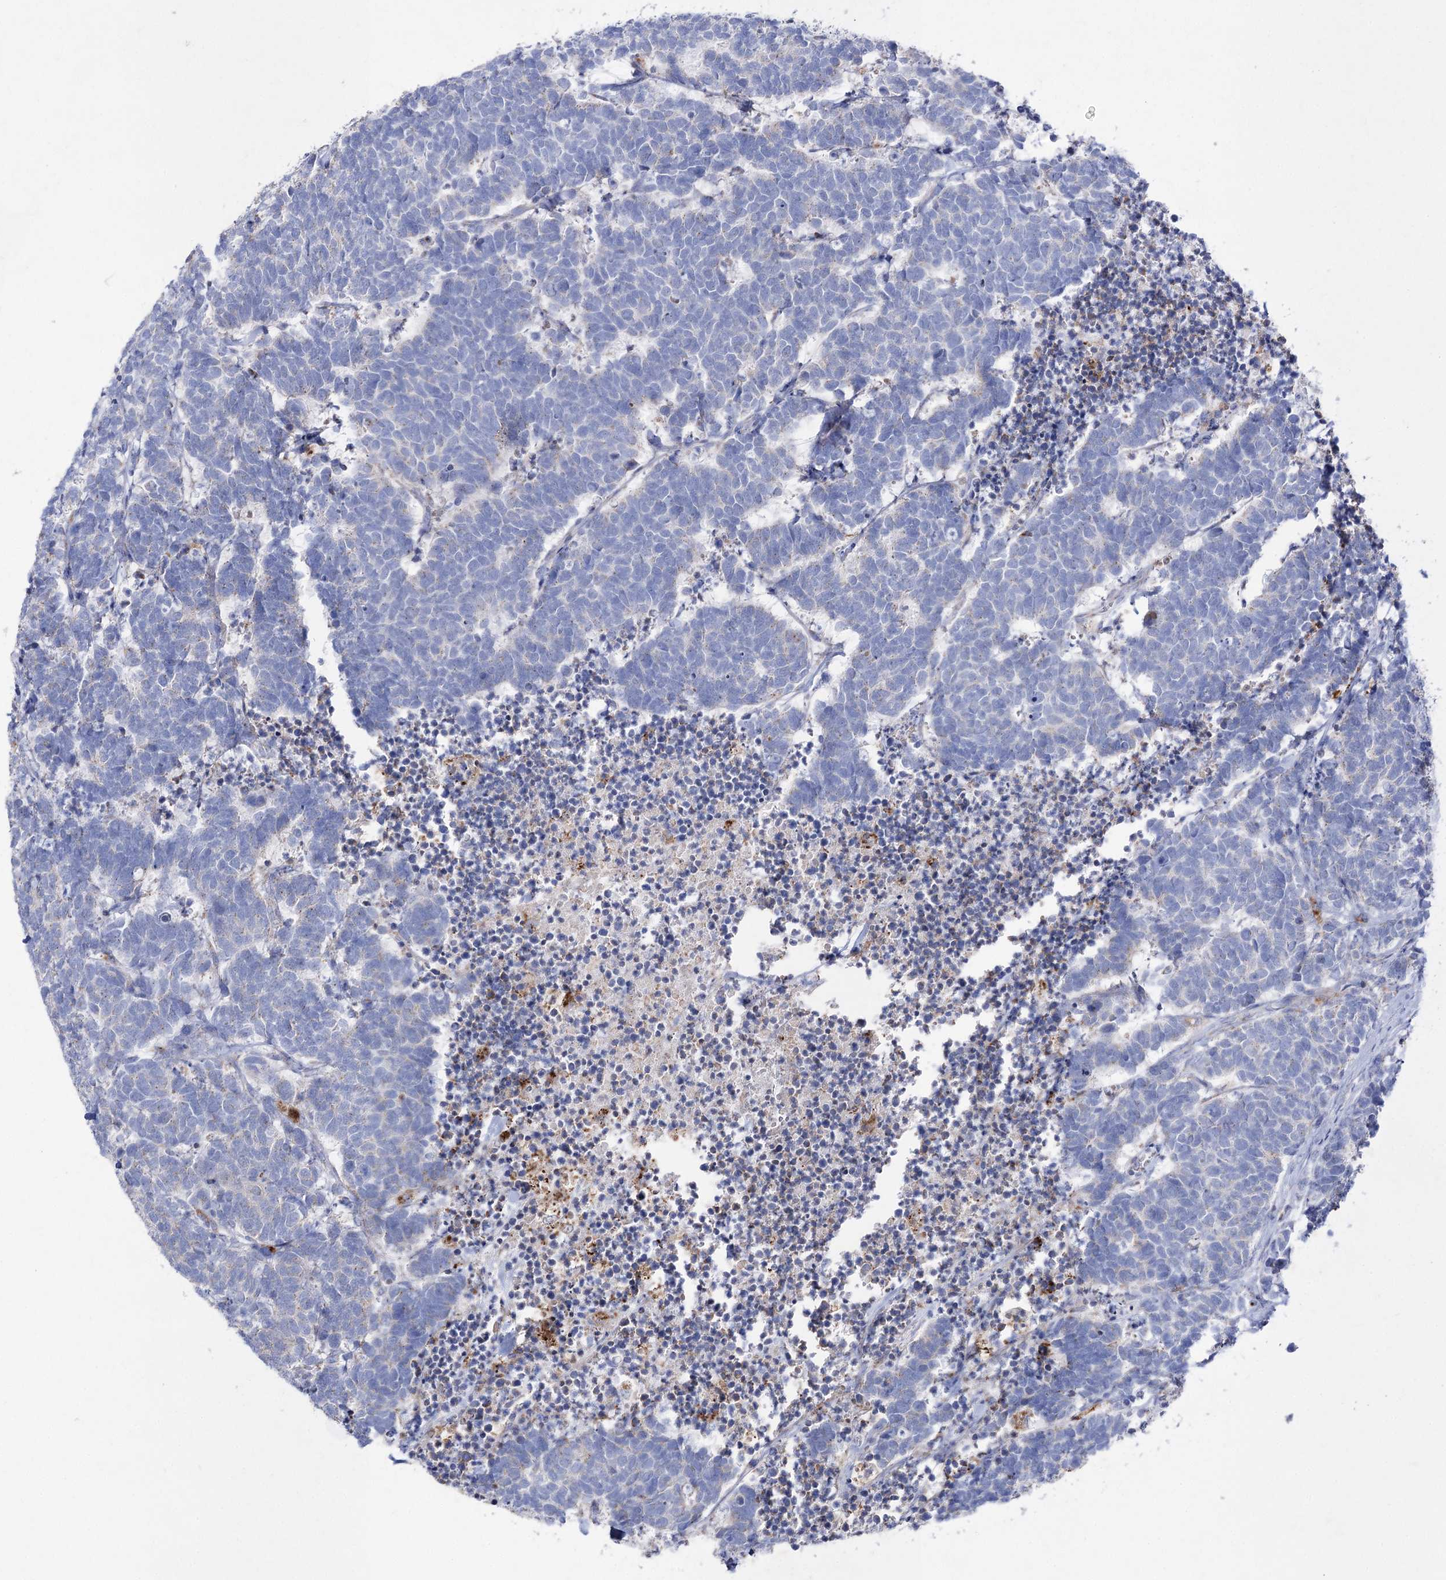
{"staining": {"intensity": "negative", "quantity": "none", "location": "none"}, "tissue": "carcinoid", "cell_type": "Tumor cells", "image_type": "cancer", "snomed": [{"axis": "morphology", "description": "Carcinoma, NOS"}, {"axis": "morphology", "description": "Carcinoid, malignant, NOS"}, {"axis": "topography", "description": "Urinary bladder"}], "caption": "This is a image of immunohistochemistry (IHC) staining of carcinoid, which shows no positivity in tumor cells.", "gene": "NAGLU", "patient": {"sex": "male", "age": 57}}